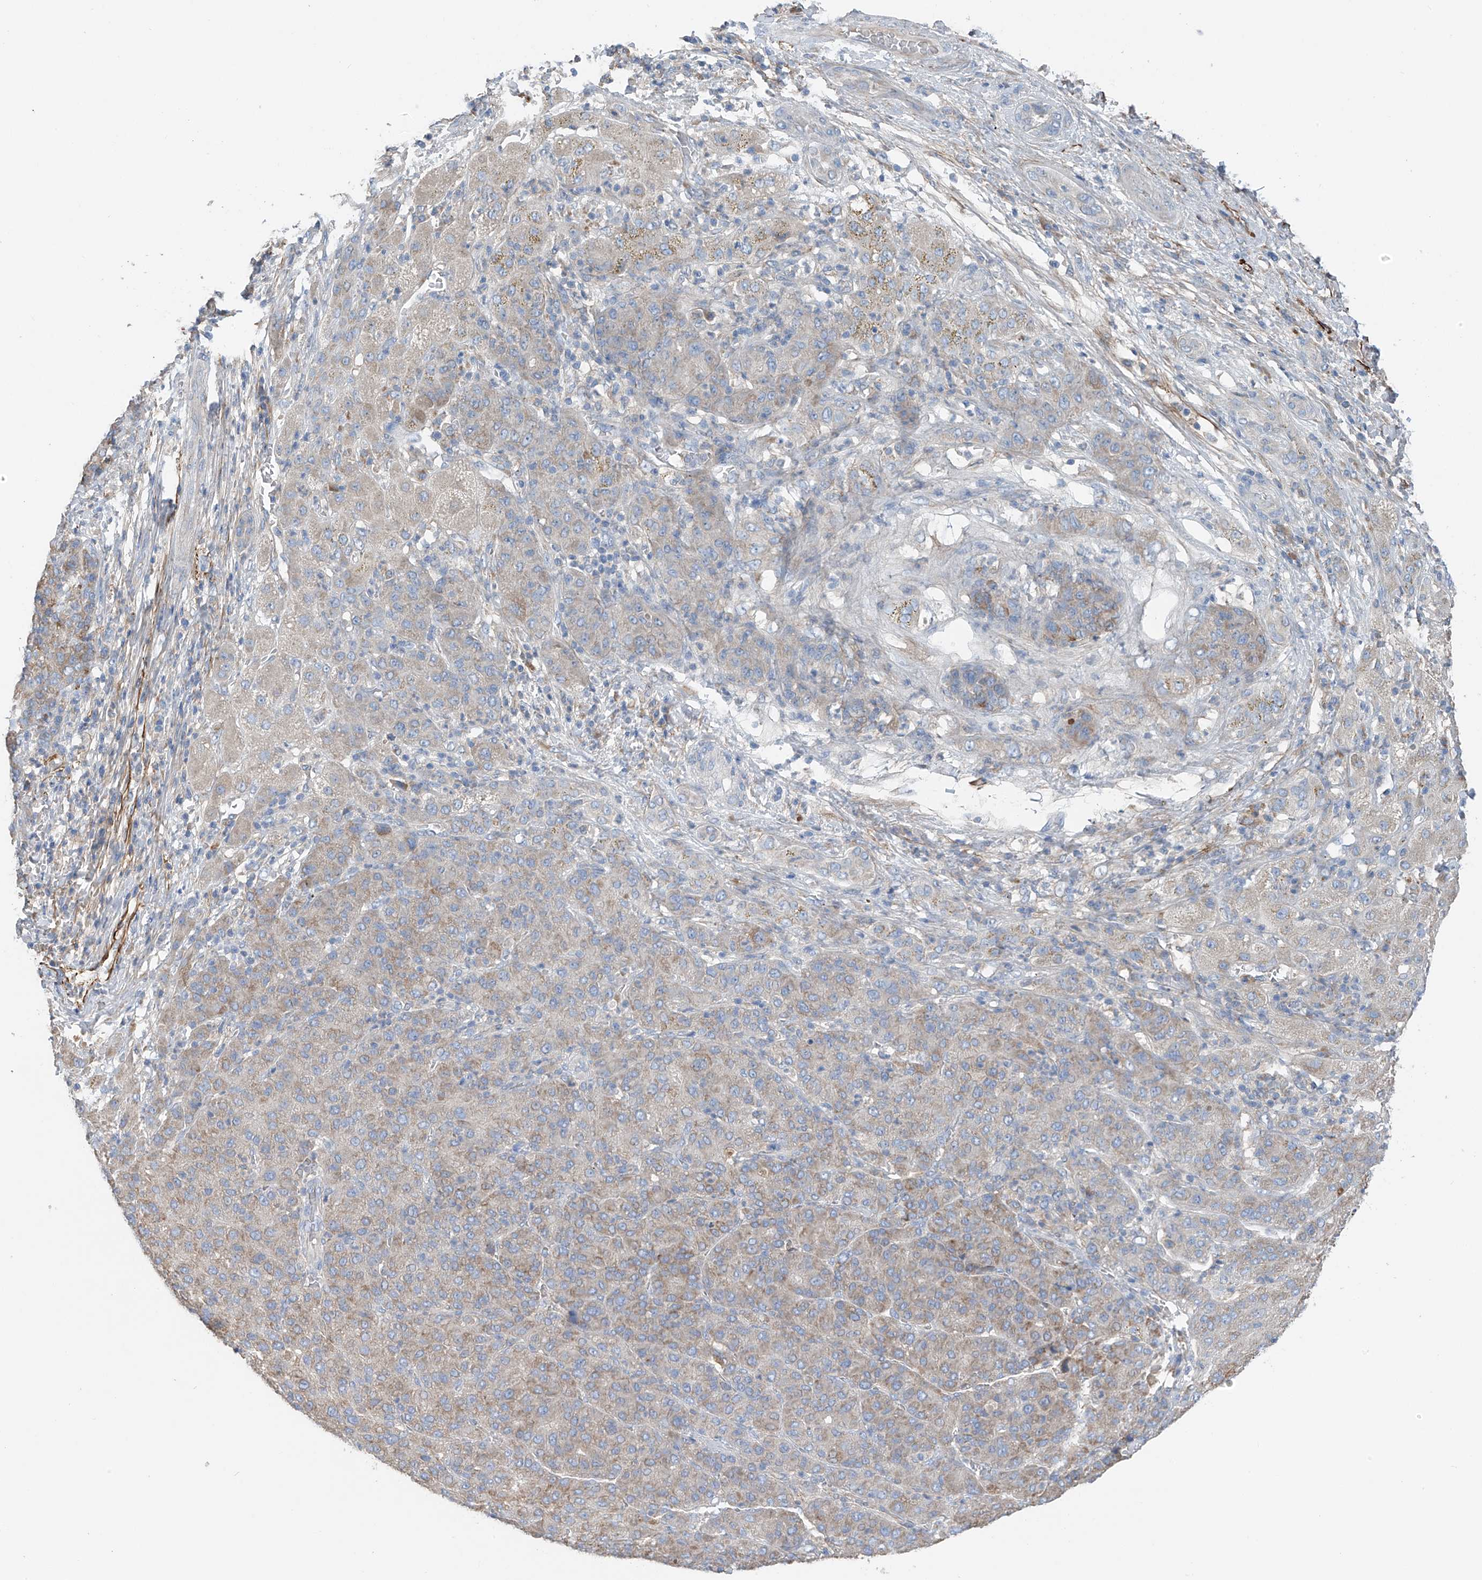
{"staining": {"intensity": "weak", "quantity": "<25%", "location": "cytoplasmic/membranous"}, "tissue": "liver cancer", "cell_type": "Tumor cells", "image_type": "cancer", "snomed": [{"axis": "morphology", "description": "Carcinoma, Hepatocellular, NOS"}, {"axis": "topography", "description": "Liver"}], "caption": "Immunohistochemistry image of human liver hepatocellular carcinoma stained for a protein (brown), which exhibits no expression in tumor cells. The staining was performed using DAB to visualize the protein expression in brown, while the nuclei were stained in blue with hematoxylin (Magnification: 20x).", "gene": "GALNTL6", "patient": {"sex": "male", "age": 65}}